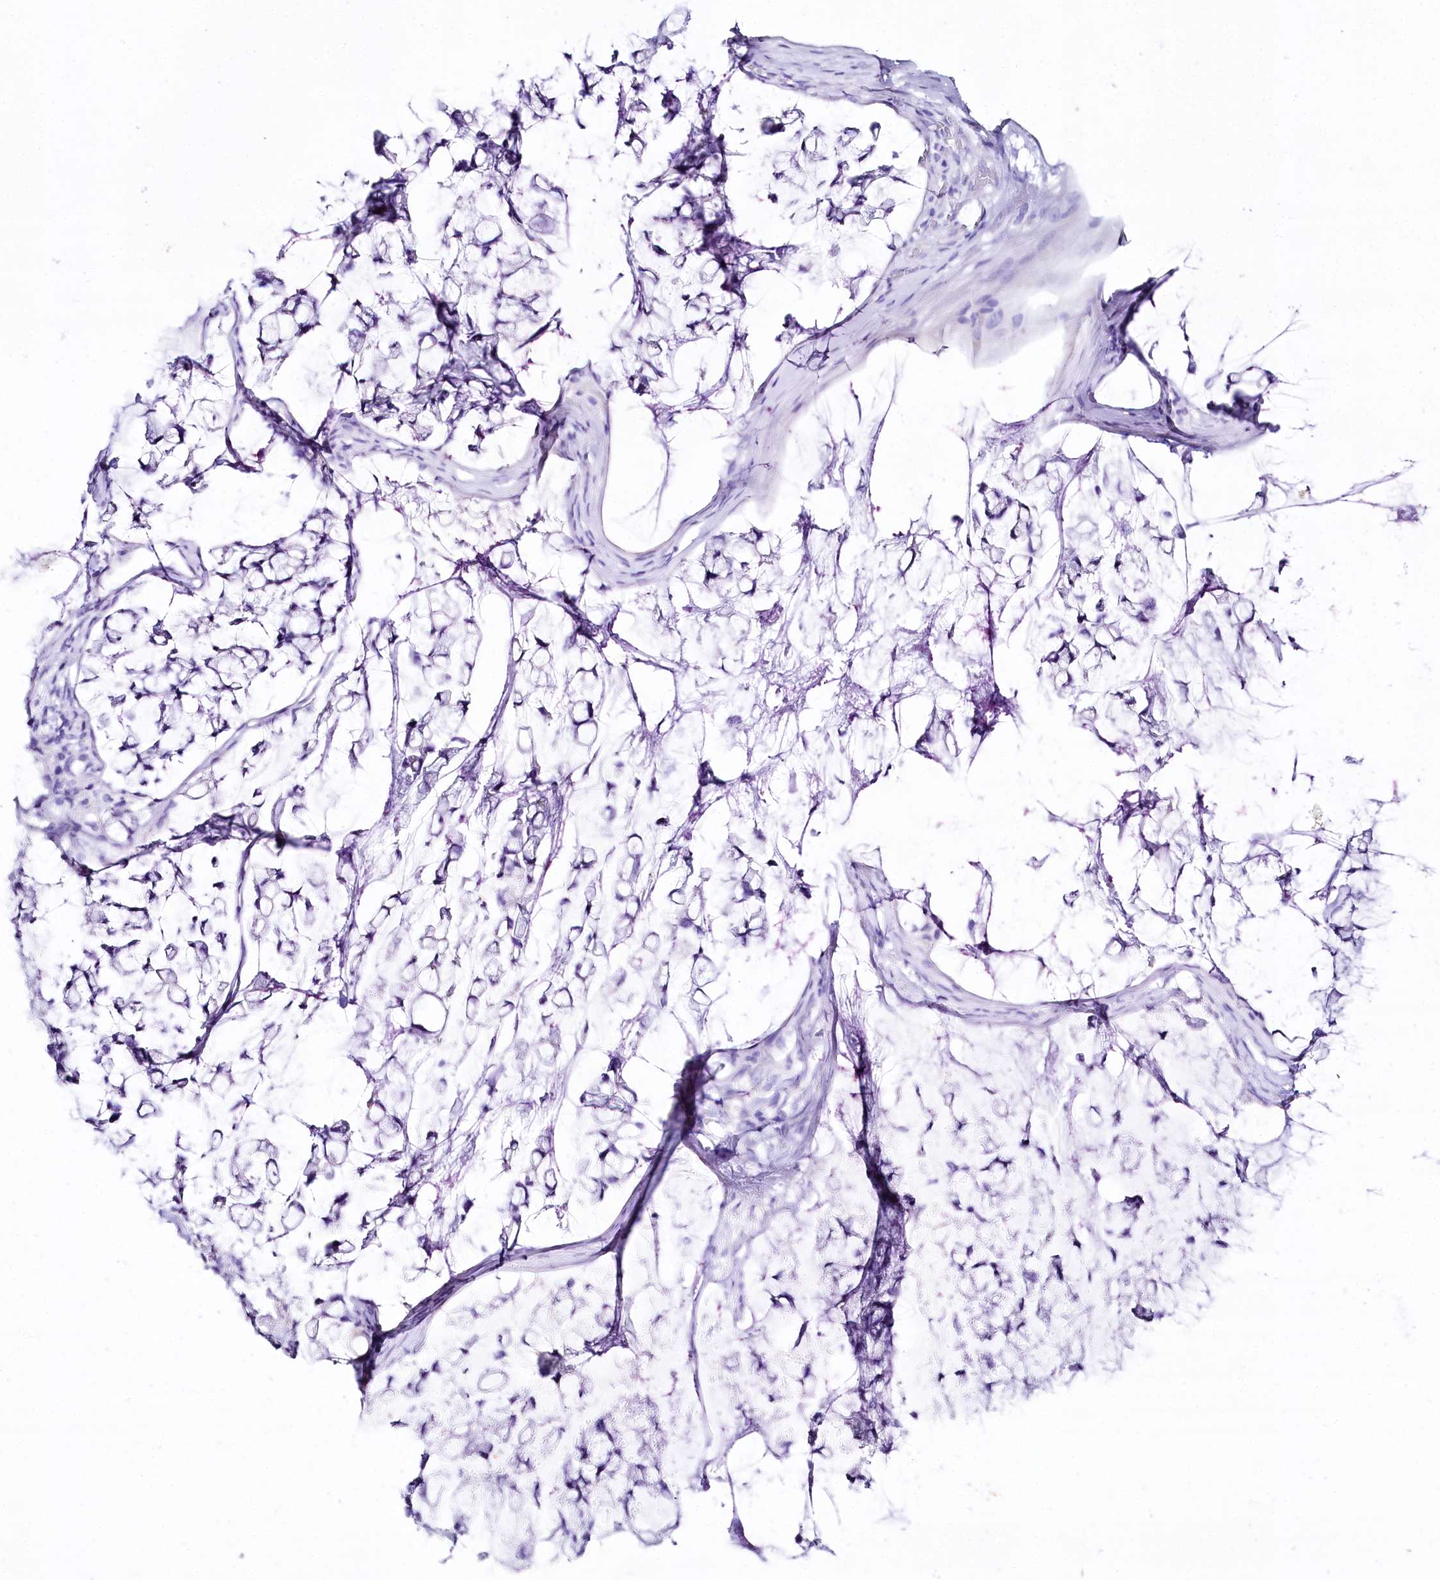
{"staining": {"intensity": "negative", "quantity": "none", "location": "none"}, "tissue": "stomach cancer", "cell_type": "Tumor cells", "image_type": "cancer", "snomed": [{"axis": "morphology", "description": "Adenocarcinoma, NOS"}, {"axis": "topography", "description": "Stomach, lower"}], "caption": "The photomicrograph shows no staining of tumor cells in stomach adenocarcinoma.", "gene": "CSN3", "patient": {"sex": "male", "age": 67}}